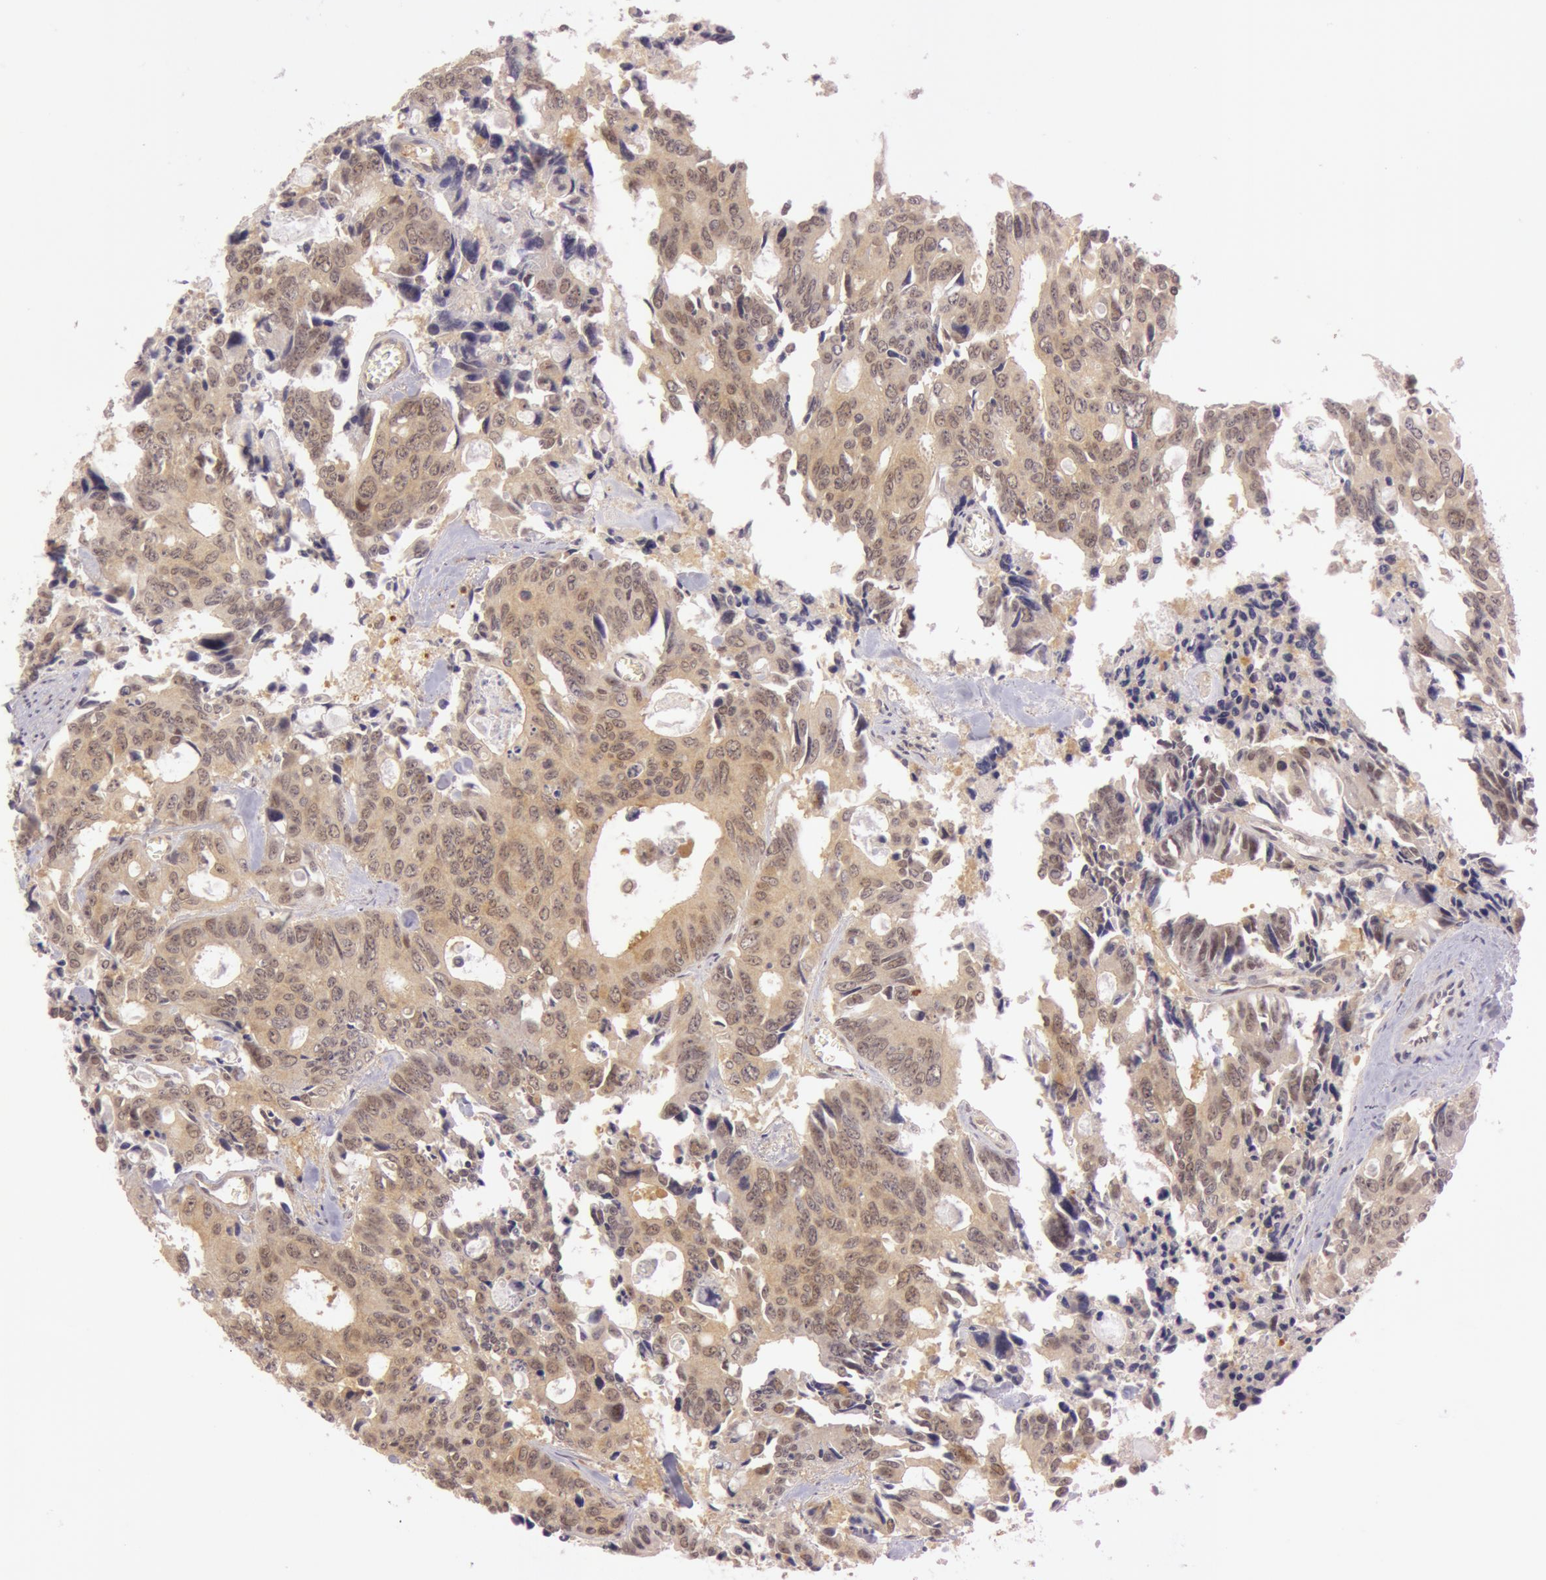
{"staining": {"intensity": "weak", "quantity": ">75%", "location": "cytoplasmic/membranous"}, "tissue": "colorectal cancer", "cell_type": "Tumor cells", "image_type": "cancer", "snomed": [{"axis": "morphology", "description": "Adenocarcinoma, NOS"}, {"axis": "topography", "description": "Rectum"}], "caption": "Protein staining of colorectal cancer (adenocarcinoma) tissue shows weak cytoplasmic/membranous expression in about >75% of tumor cells. (DAB = brown stain, brightfield microscopy at high magnification).", "gene": "ATG2B", "patient": {"sex": "male", "age": 76}}